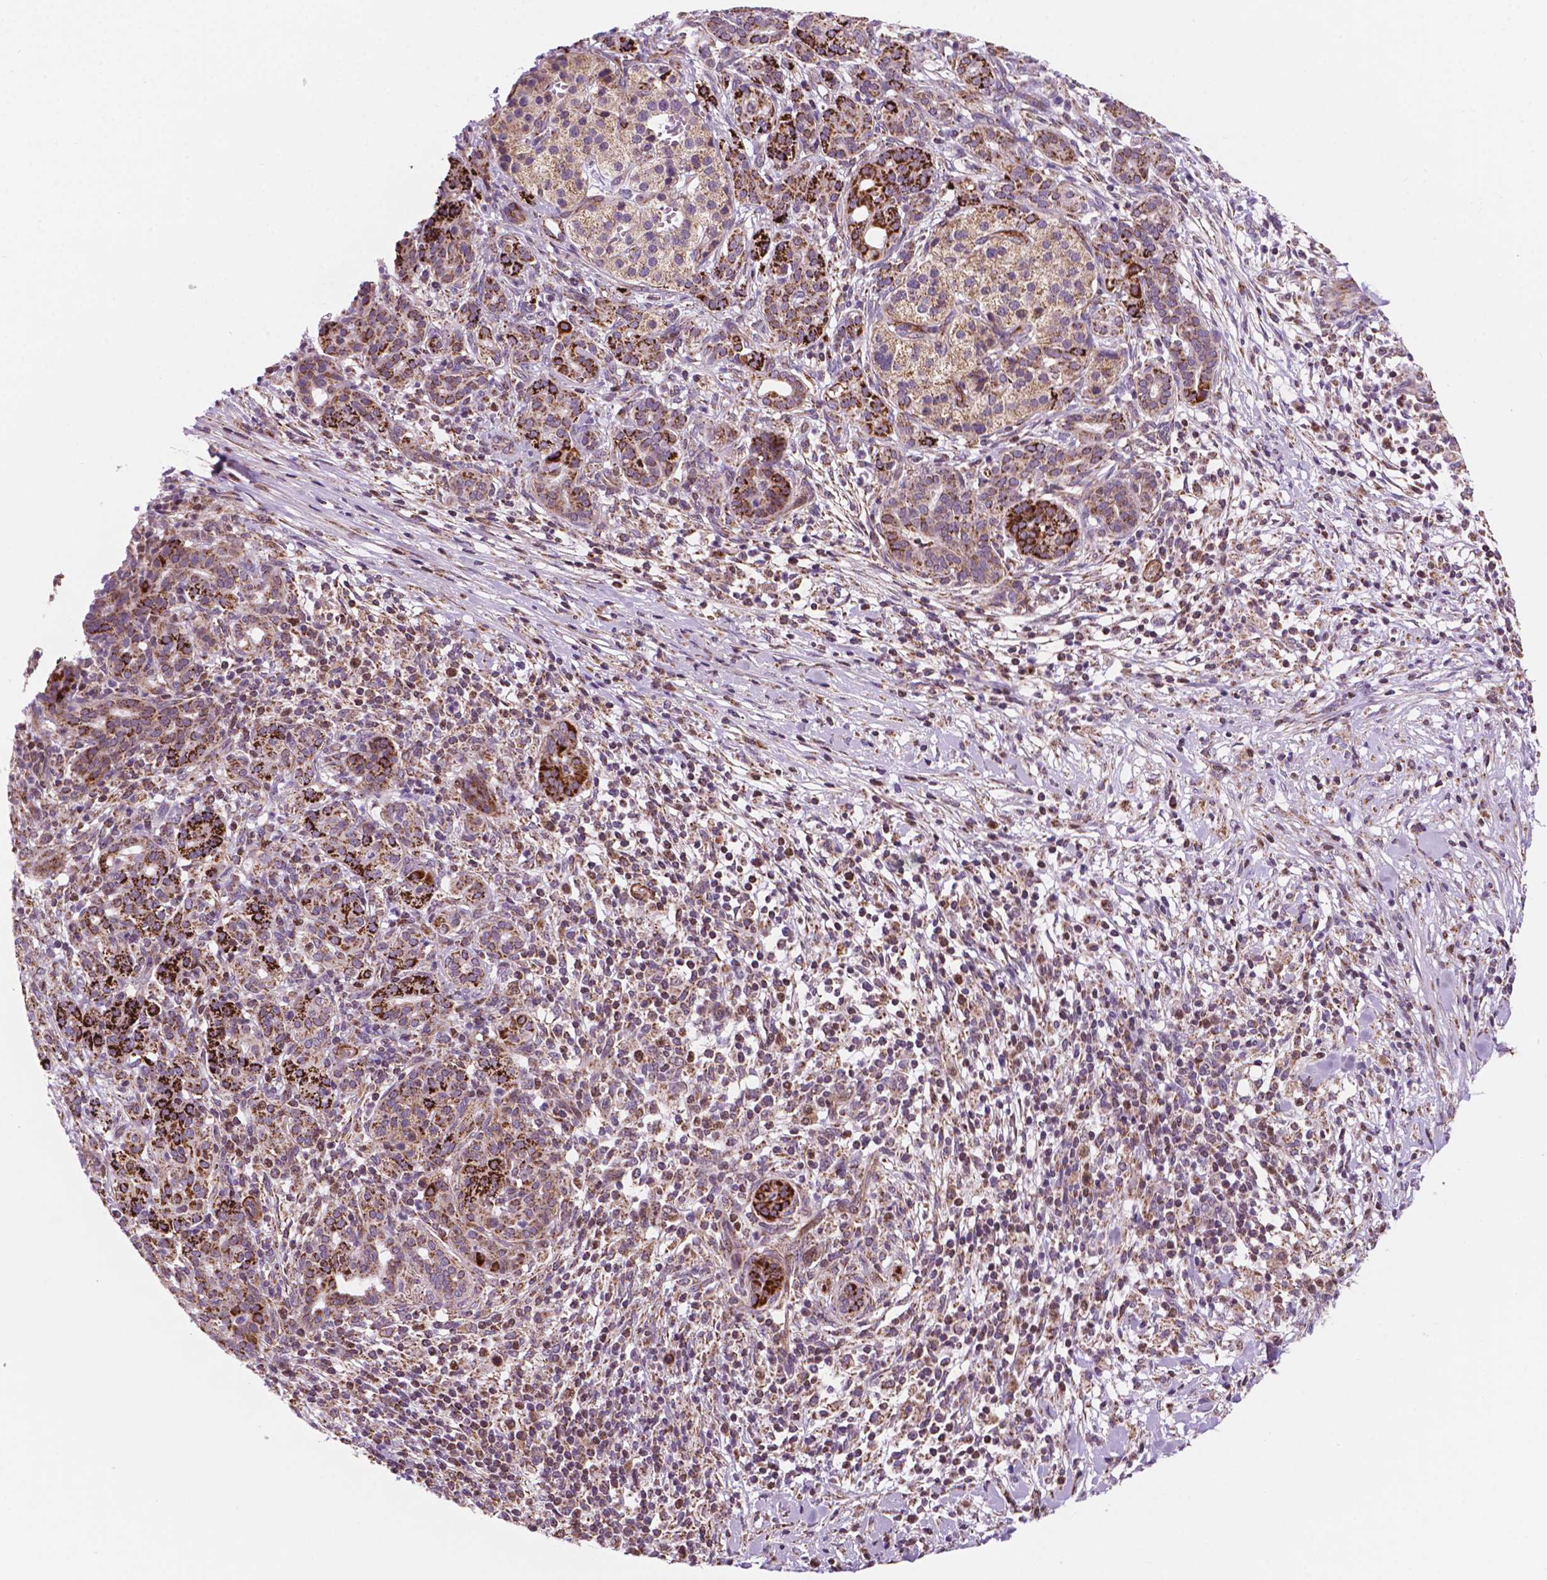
{"staining": {"intensity": "strong", "quantity": ">75%", "location": "cytoplasmic/membranous"}, "tissue": "pancreatic cancer", "cell_type": "Tumor cells", "image_type": "cancer", "snomed": [{"axis": "morphology", "description": "Adenocarcinoma, NOS"}, {"axis": "topography", "description": "Pancreas"}], "caption": "This is a micrograph of immunohistochemistry staining of pancreatic cancer, which shows strong positivity in the cytoplasmic/membranous of tumor cells.", "gene": "GEMIN4", "patient": {"sex": "male", "age": 44}}